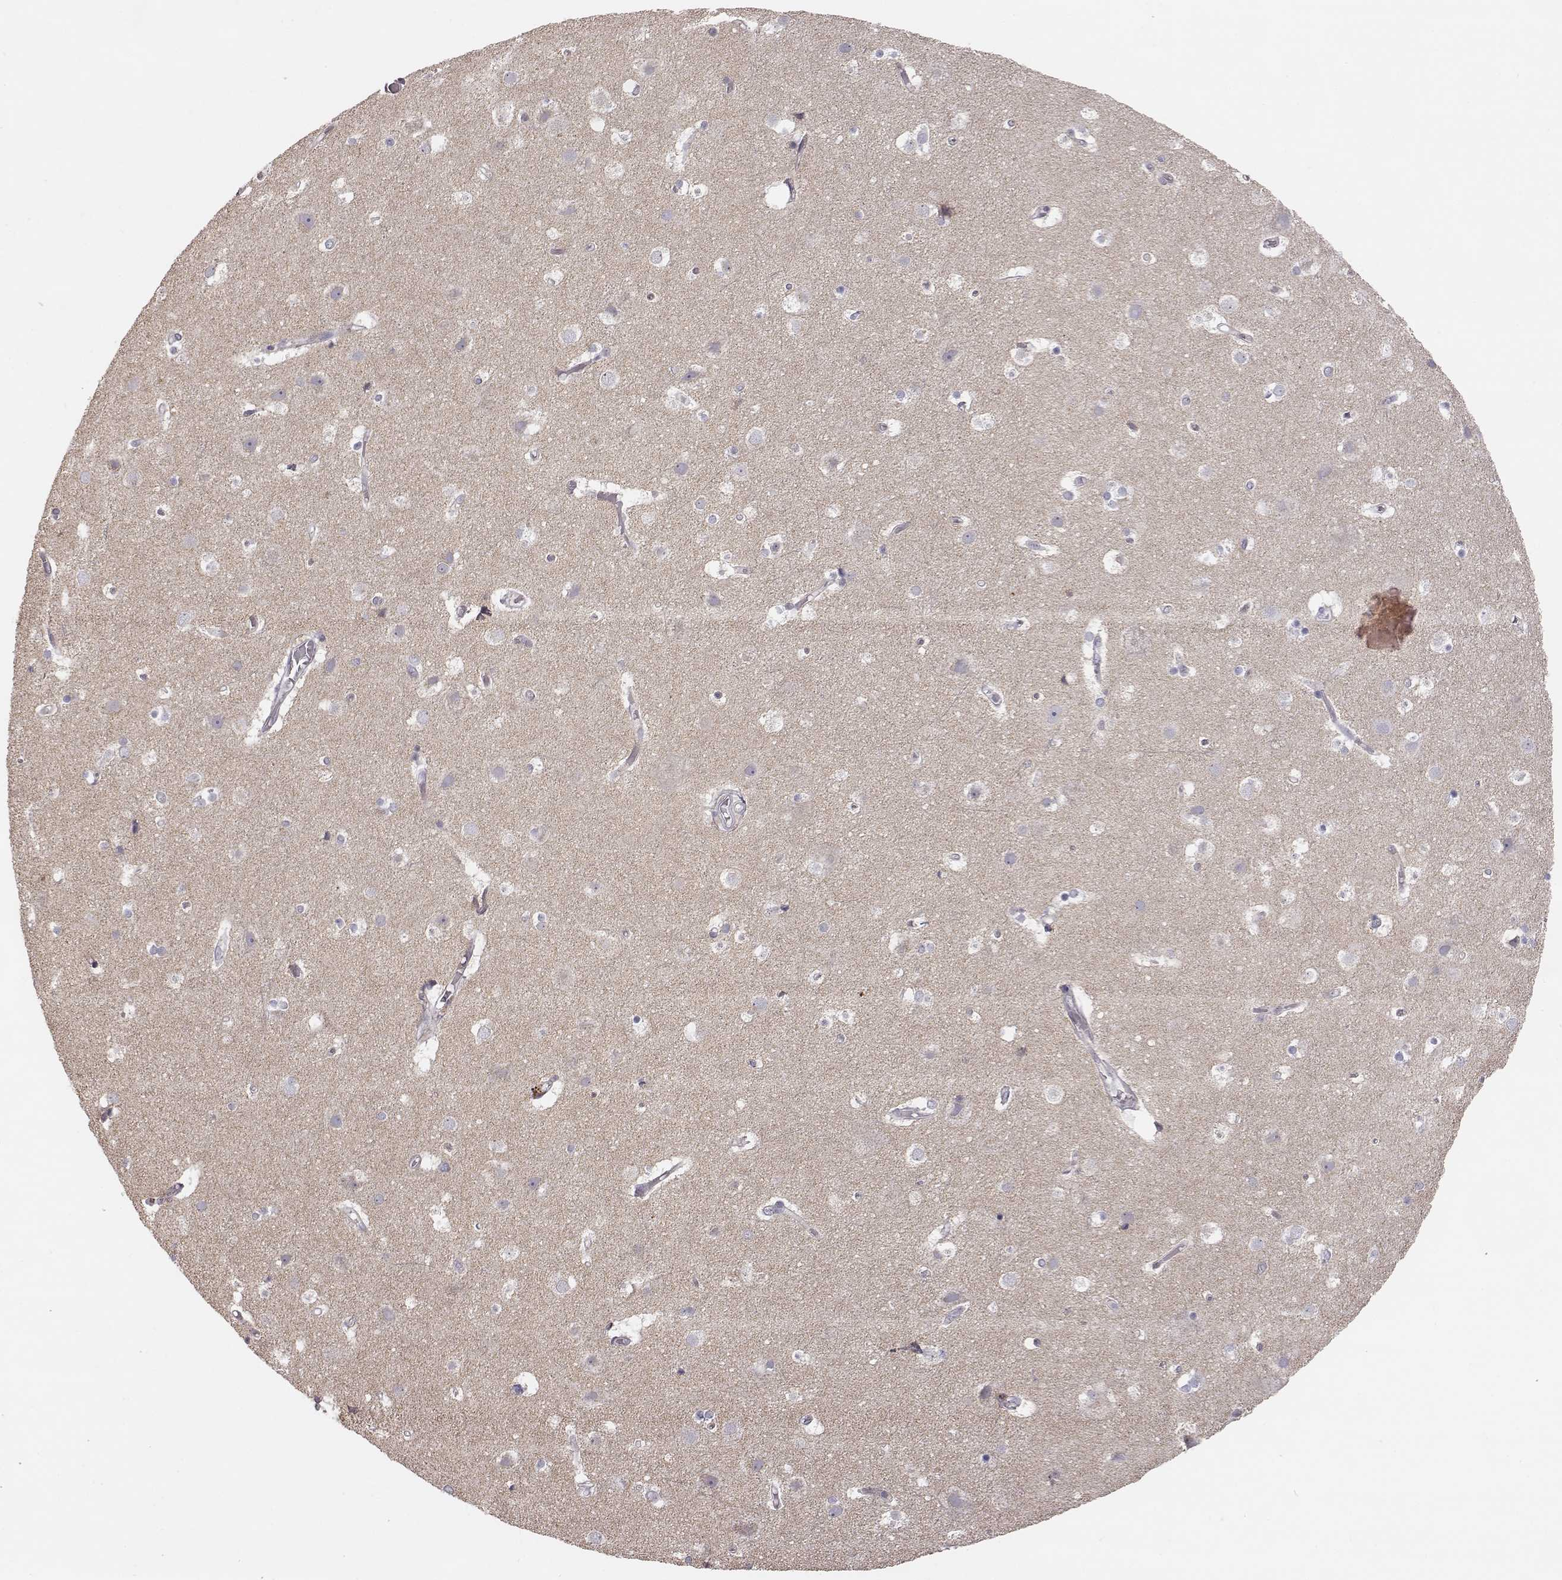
{"staining": {"intensity": "negative", "quantity": "none", "location": "none"}, "tissue": "cerebral cortex", "cell_type": "Endothelial cells", "image_type": "normal", "snomed": [{"axis": "morphology", "description": "Normal tissue, NOS"}, {"axis": "topography", "description": "Cerebral cortex"}], "caption": "An immunohistochemistry histopathology image of benign cerebral cortex is shown. There is no staining in endothelial cells of cerebral cortex.", "gene": "TLX3", "patient": {"sex": "female", "age": 52}}